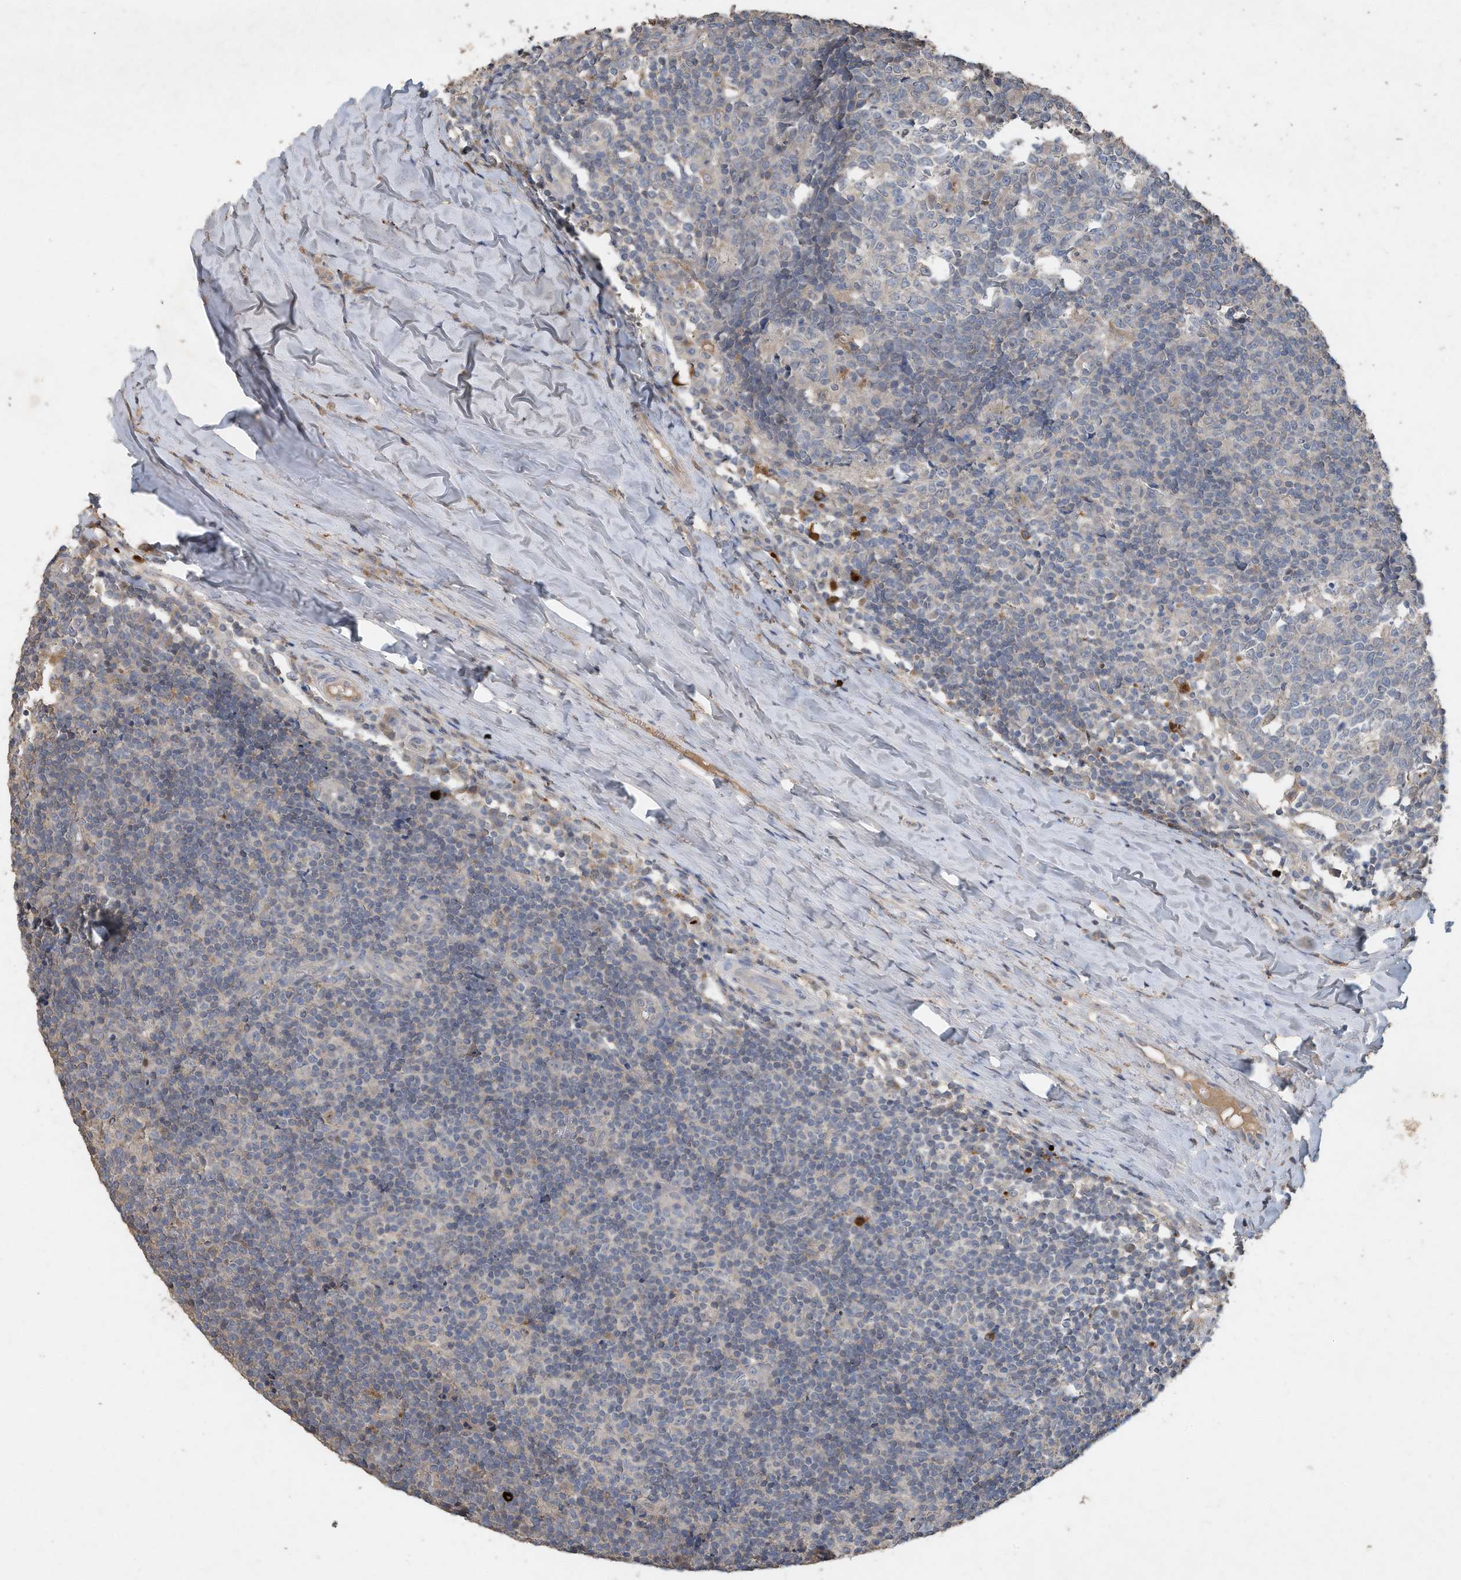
{"staining": {"intensity": "weak", "quantity": "<25%", "location": "cytoplasmic/membranous"}, "tissue": "tonsil", "cell_type": "Germinal center cells", "image_type": "normal", "snomed": [{"axis": "morphology", "description": "Normal tissue, NOS"}, {"axis": "topography", "description": "Tonsil"}], "caption": "Germinal center cells show no significant expression in unremarkable tonsil. The staining was performed using DAB to visualize the protein expression in brown, while the nuclei were stained in blue with hematoxylin (Magnification: 20x).", "gene": "CAPN13", "patient": {"sex": "female", "age": 19}}